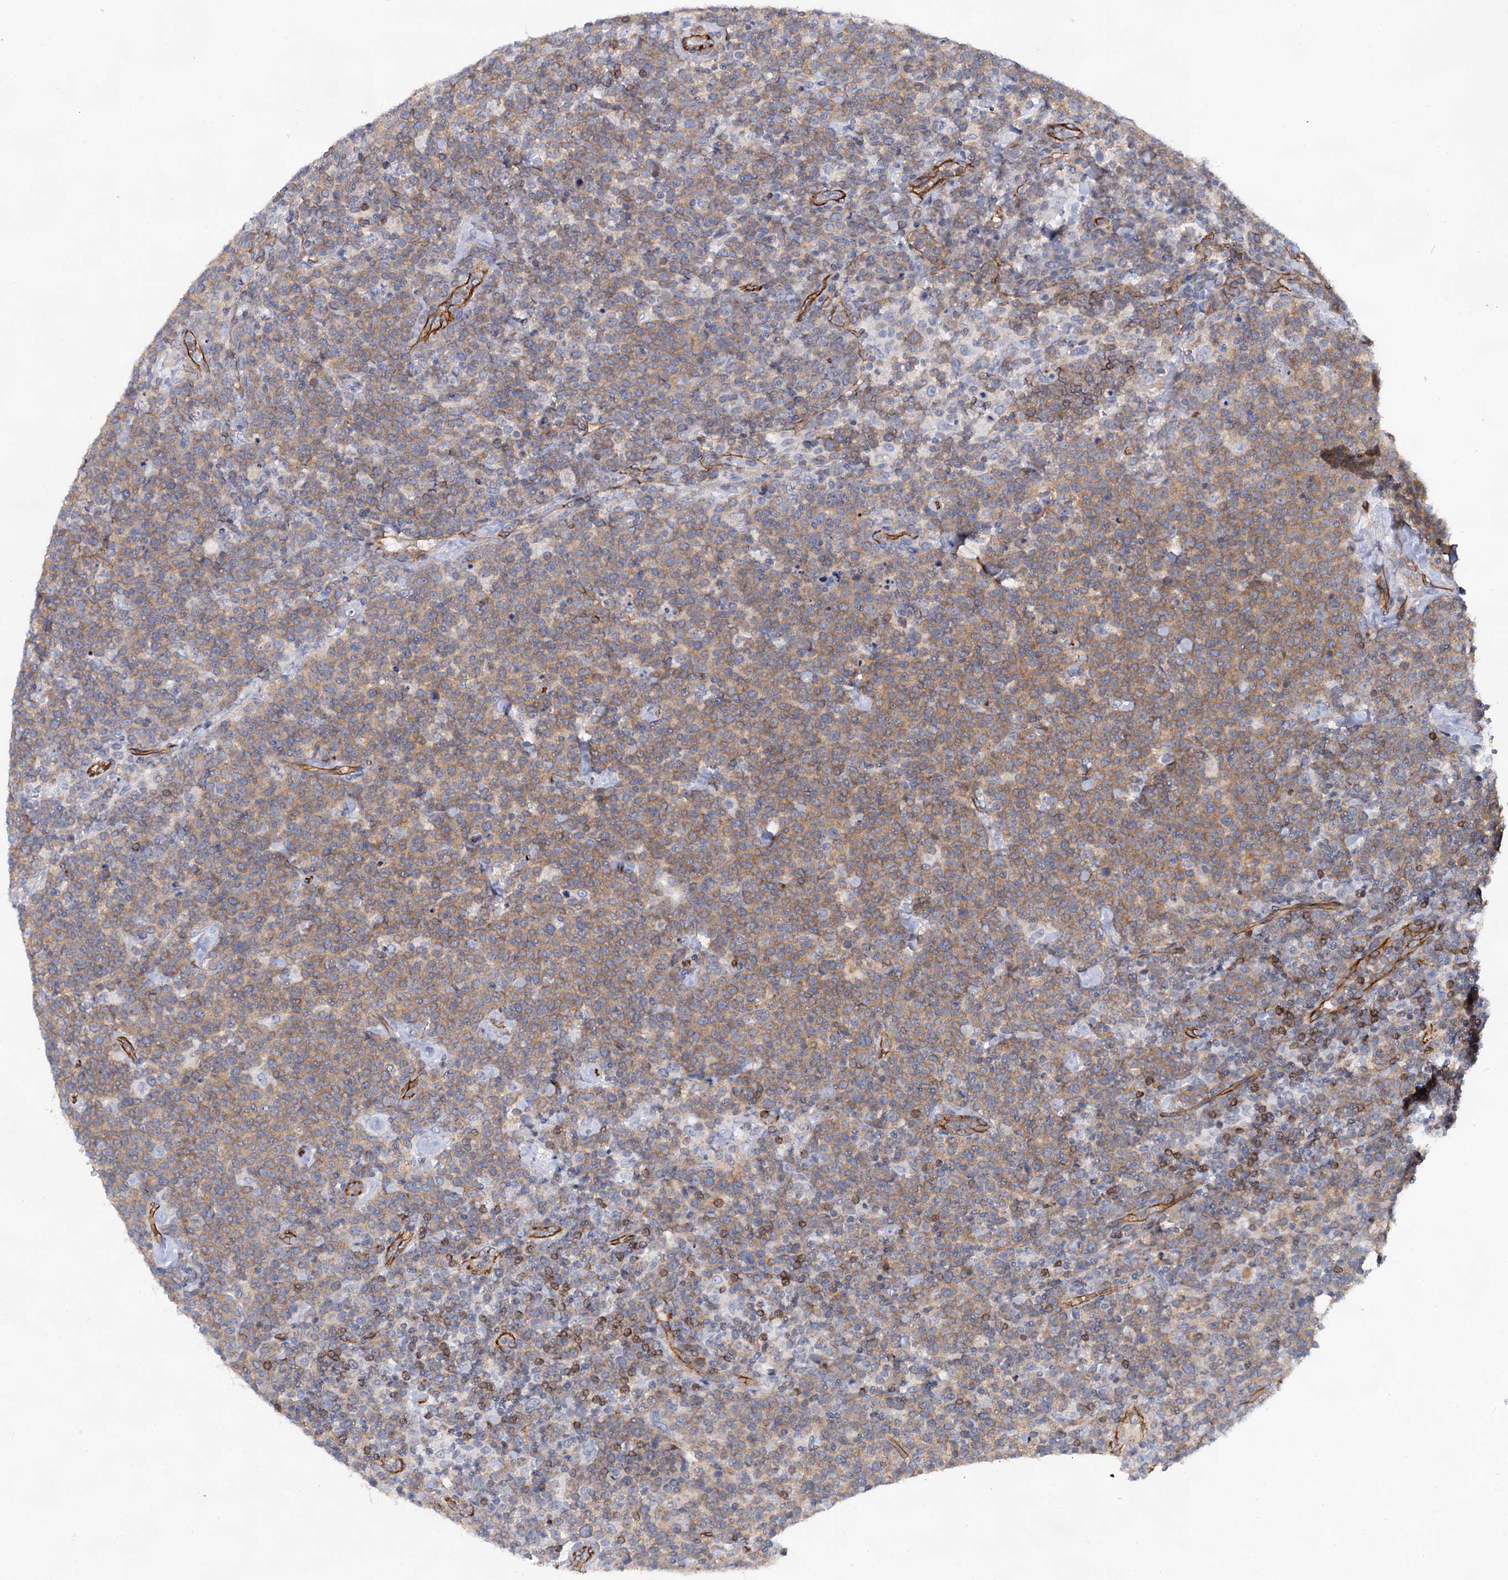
{"staining": {"intensity": "moderate", "quantity": ">75%", "location": "cytoplasmic/membranous"}, "tissue": "lymphoma", "cell_type": "Tumor cells", "image_type": "cancer", "snomed": [{"axis": "morphology", "description": "Malignant lymphoma, non-Hodgkin's type, High grade"}, {"axis": "topography", "description": "Lymph node"}], "caption": "Protein staining of lymphoma tissue exhibits moderate cytoplasmic/membranous expression in about >75% of tumor cells.", "gene": "ABLIM1", "patient": {"sex": "male", "age": 61}}